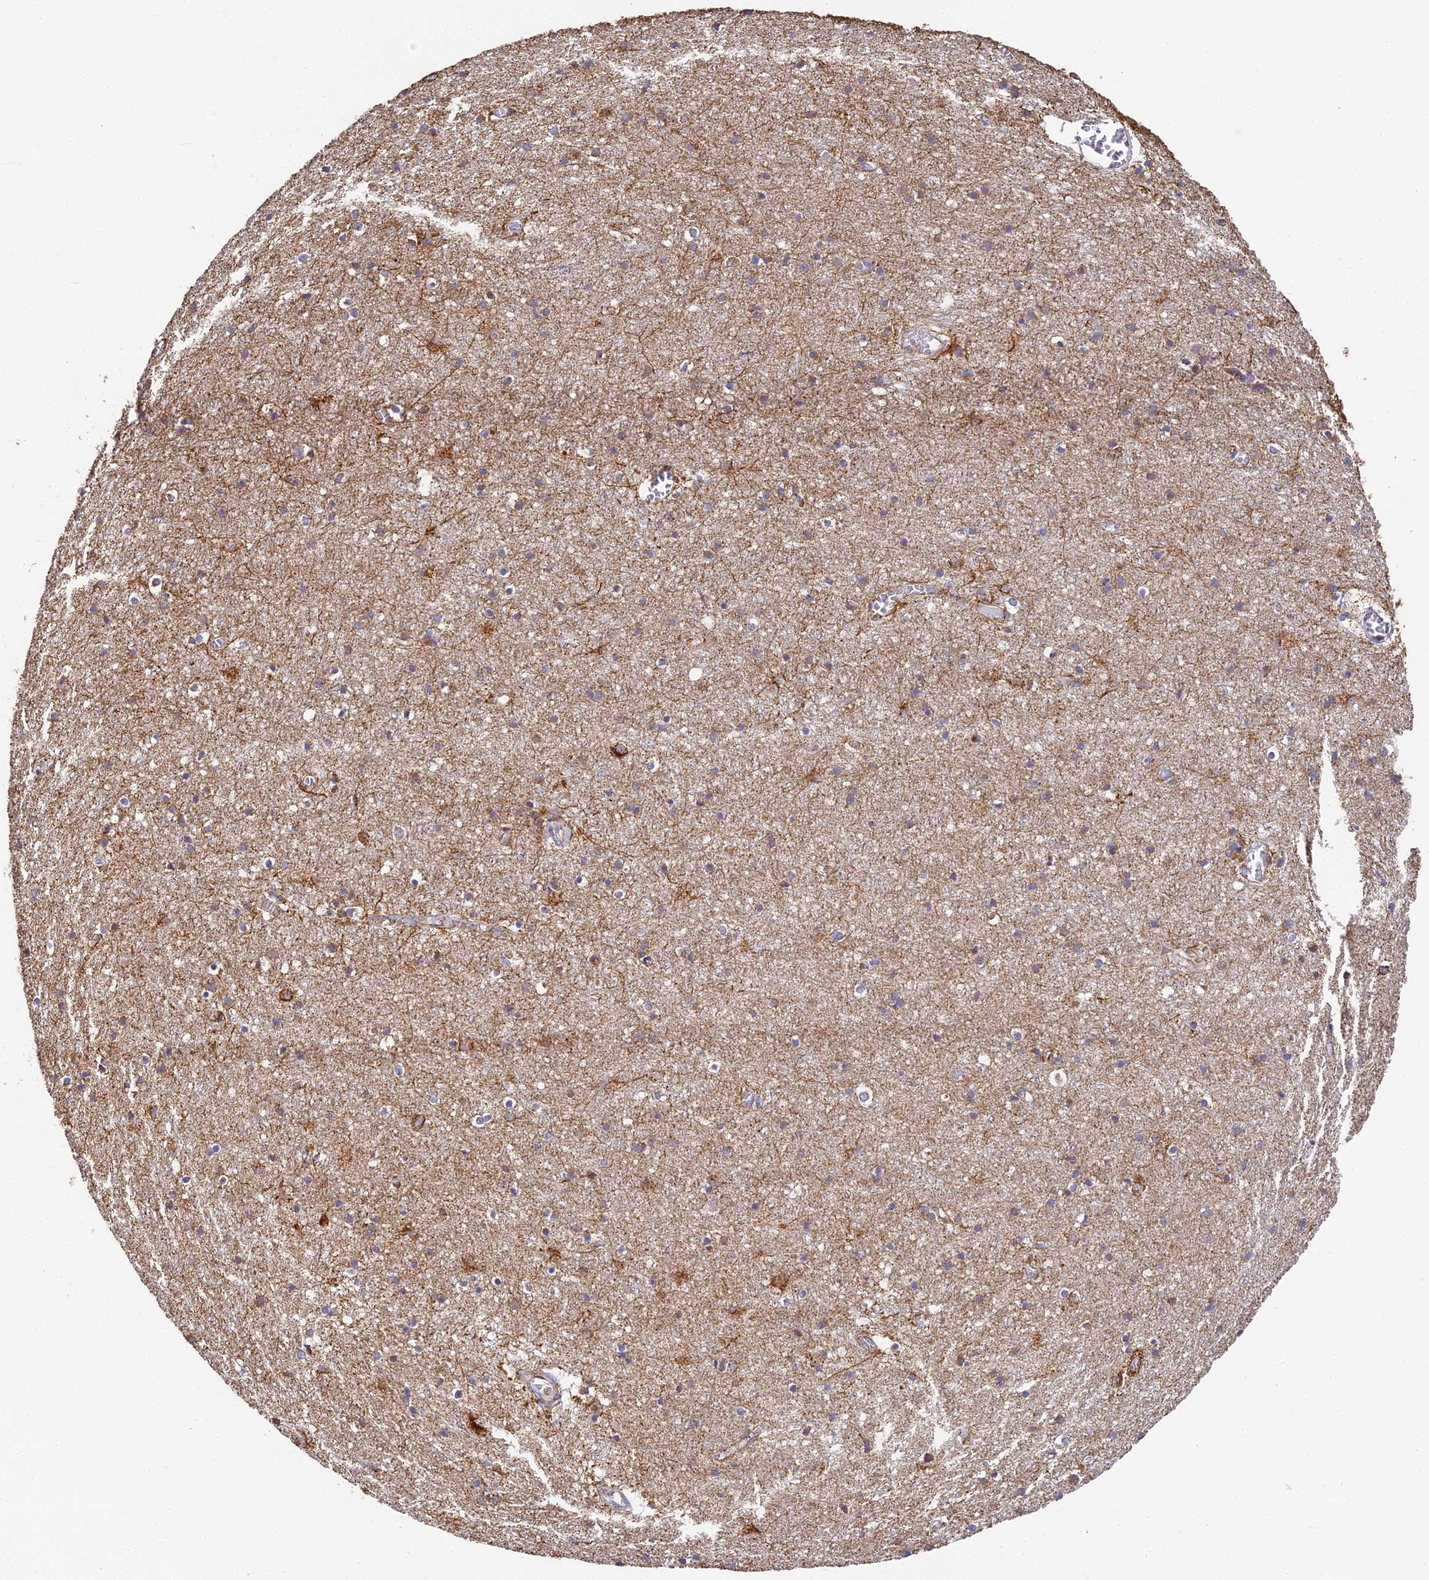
{"staining": {"intensity": "moderate", "quantity": ">75%", "location": "cytoplasmic/membranous"}, "tissue": "cerebral cortex", "cell_type": "Endothelial cells", "image_type": "normal", "snomed": [{"axis": "morphology", "description": "Normal tissue, NOS"}, {"axis": "topography", "description": "Cerebral cortex"}], "caption": "Immunohistochemical staining of benign cerebral cortex demonstrates moderate cytoplasmic/membranous protein staining in approximately >75% of endothelial cells.", "gene": "COX6C", "patient": {"sex": "female", "age": 64}}